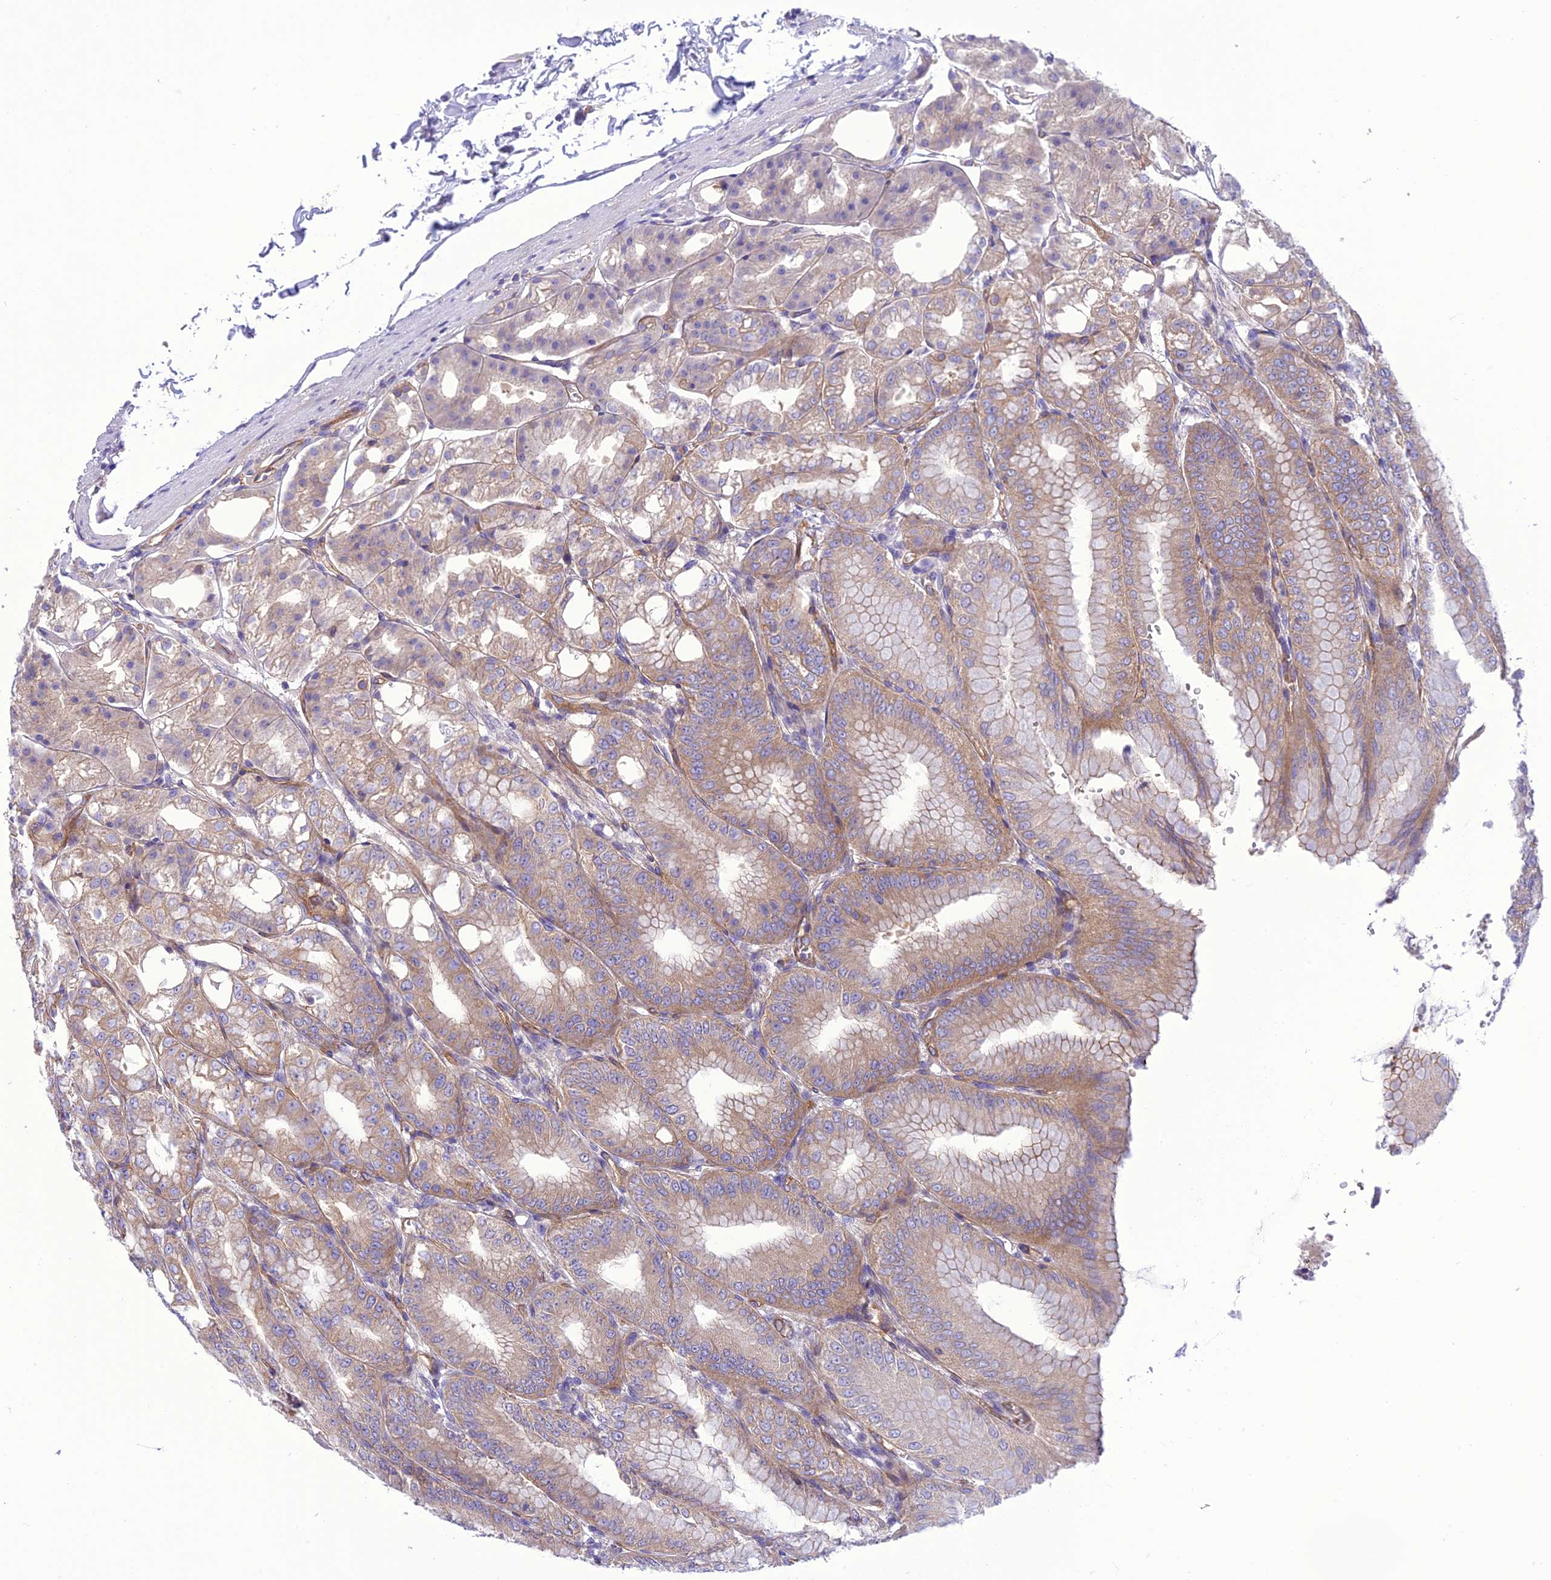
{"staining": {"intensity": "moderate", "quantity": "25%-75%", "location": "cytoplasmic/membranous"}, "tissue": "stomach", "cell_type": "Glandular cells", "image_type": "normal", "snomed": [{"axis": "morphology", "description": "Normal tissue, NOS"}, {"axis": "topography", "description": "Stomach, lower"}], "caption": "High-magnification brightfield microscopy of normal stomach stained with DAB (brown) and counterstained with hematoxylin (blue). glandular cells exhibit moderate cytoplasmic/membranous expression is identified in about25%-75% of cells.", "gene": "PPFIA3", "patient": {"sex": "male", "age": 71}}